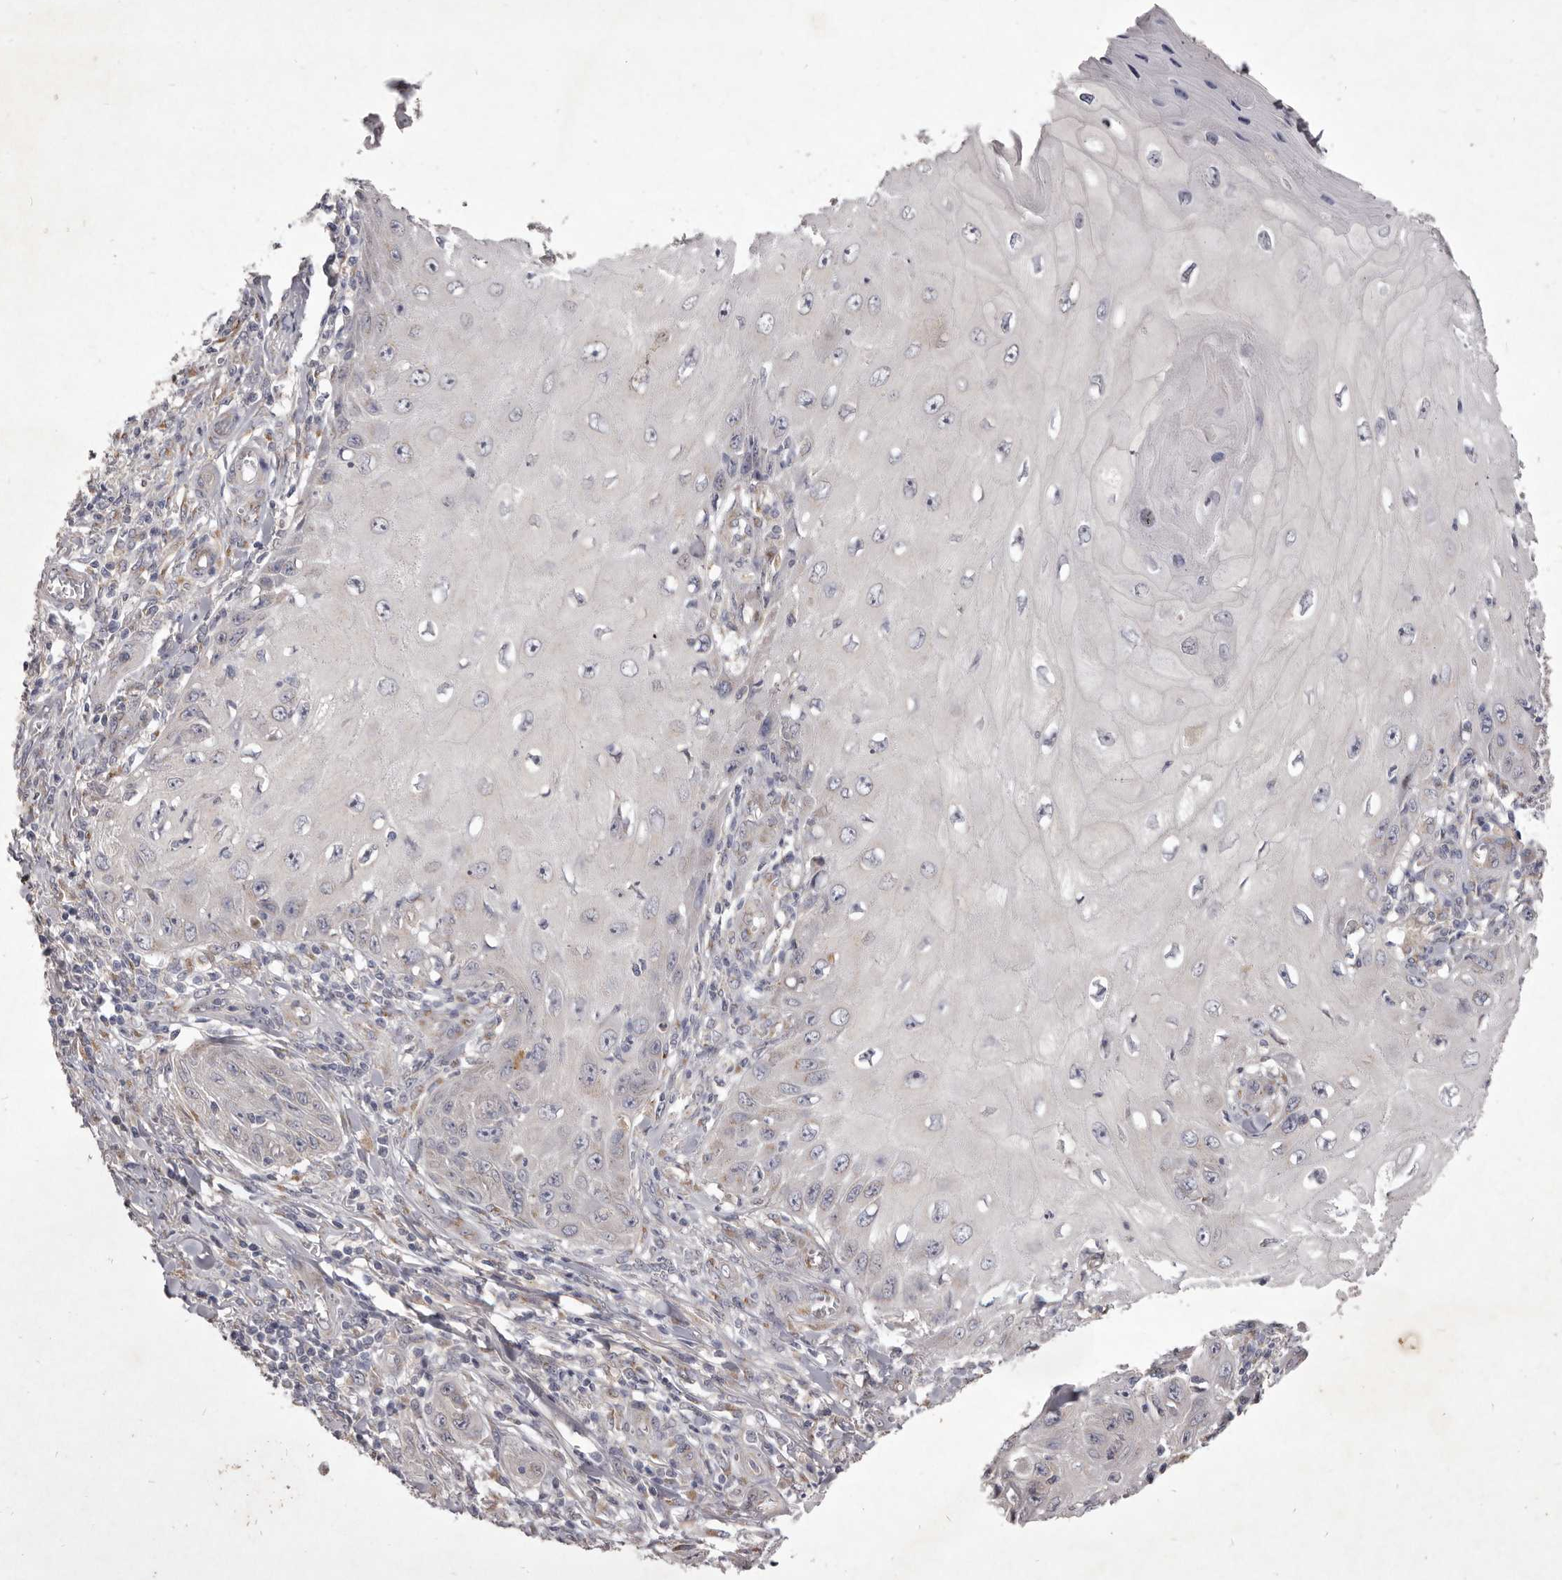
{"staining": {"intensity": "negative", "quantity": "none", "location": "none"}, "tissue": "skin cancer", "cell_type": "Tumor cells", "image_type": "cancer", "snomed": [{"axis": "morphology", "description": "Squamous cell carcinoma, NOS"}, {"axis": "topography", "description": "Skin"}], "caption": "This is an immunohistochemistry (IHC) photomicrograph of squamous cell carcinoma (skin). There is no positivity in tumor cells.", "gene": "P2RX6", "patient": {"sex": "female", "age": 73}}